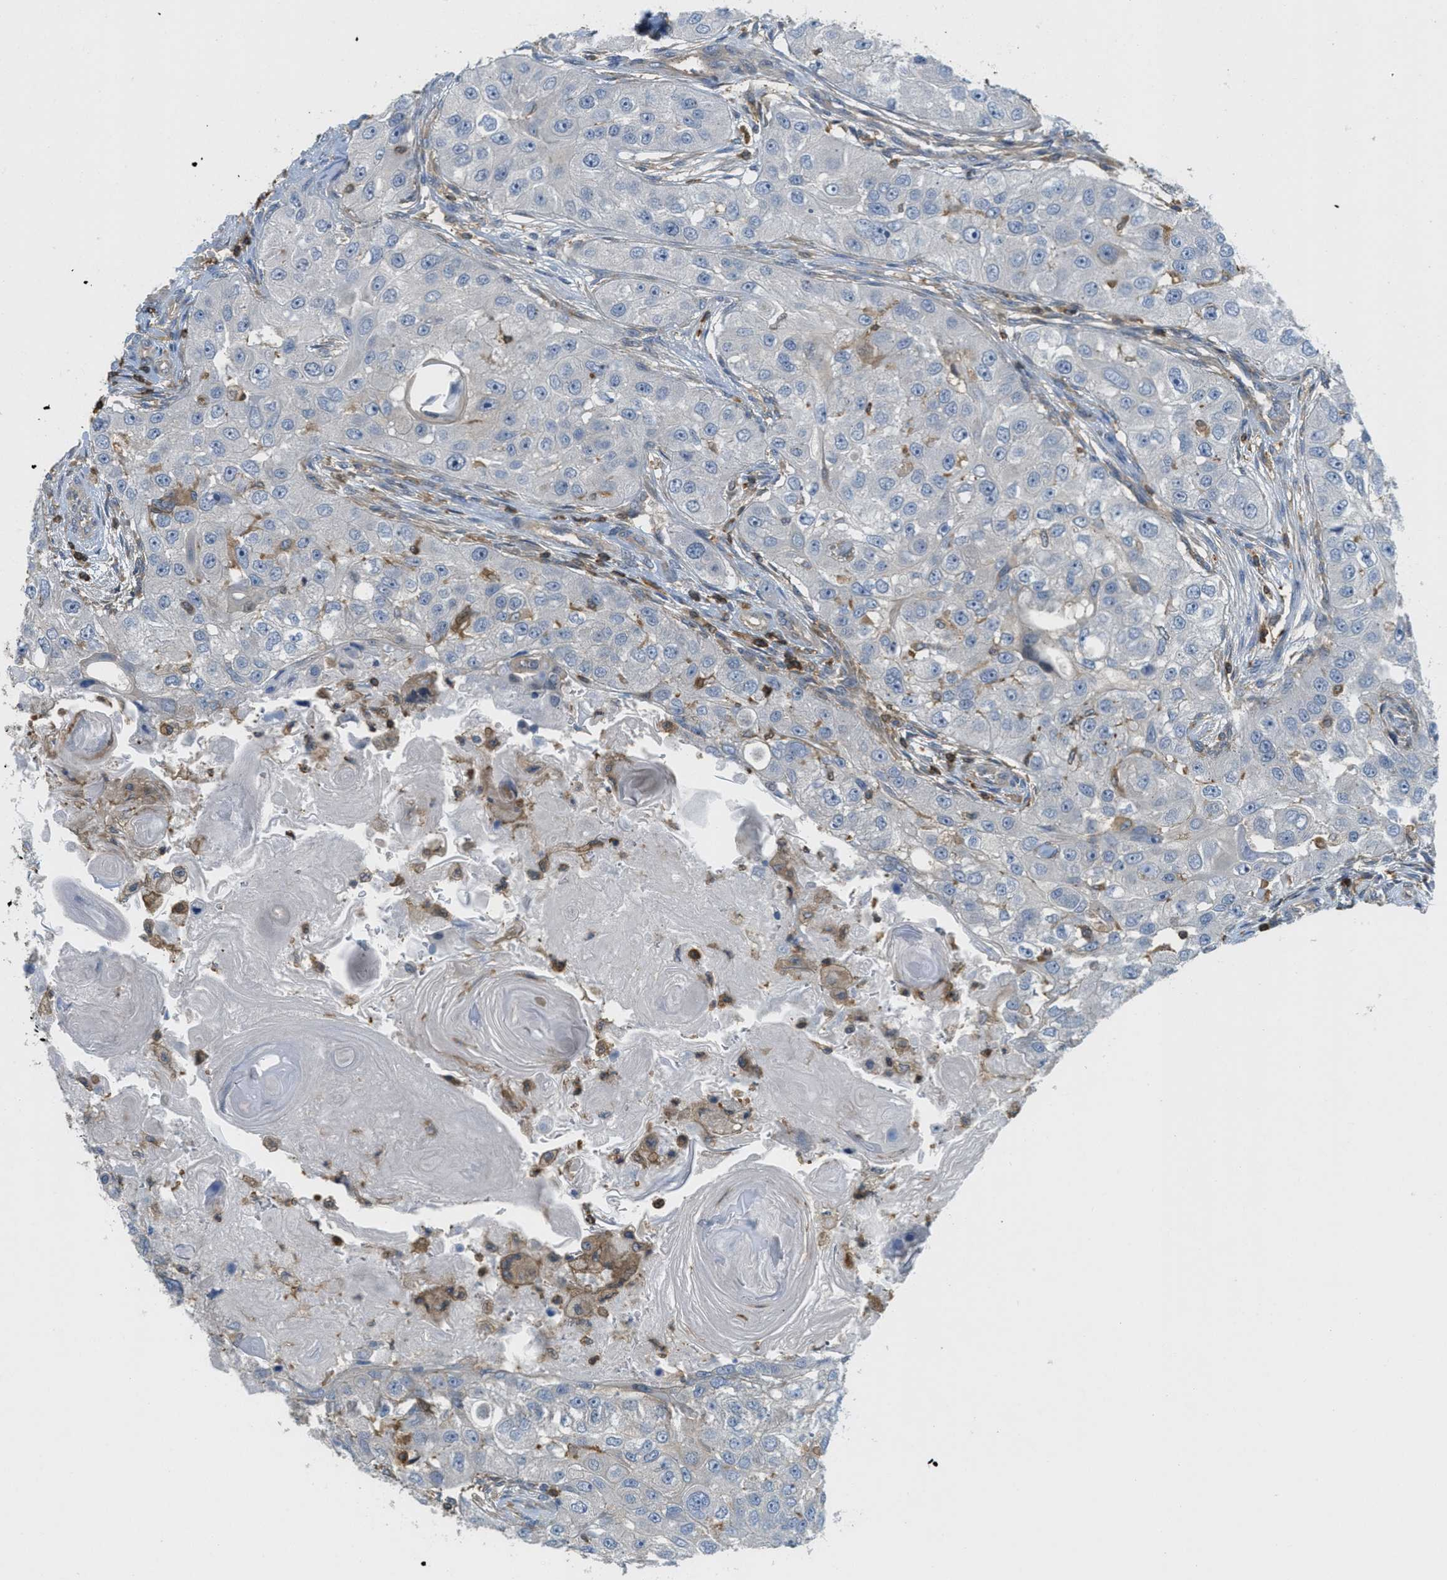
{"staining": {"intensity": "negative", "quantity": "none", "location": "none"}, "tissue": "head and neck cancer", "cell_type": "Tumor cells", "image_type": "cancer", "snomed": [{"axis": "morphology", "description": "Normal tissue, NOS"}, {"axis": "morphology", "description": "Squamous cell carcinoma, NOS"}, {"axis": "topography", "description": "Skeletal muscle"}, {"axis": "topography", "description": "Head-Neck"}], "caption": "Tumor cells show no significant positivity in head and neck cancer. (DAB (3,3'-diaminobenzidine) immunohistochemistry visualized using brightfield microscopy, high magnification).", "gene": "GRIK2", "patient": {"sex": "male", "age": 51}}